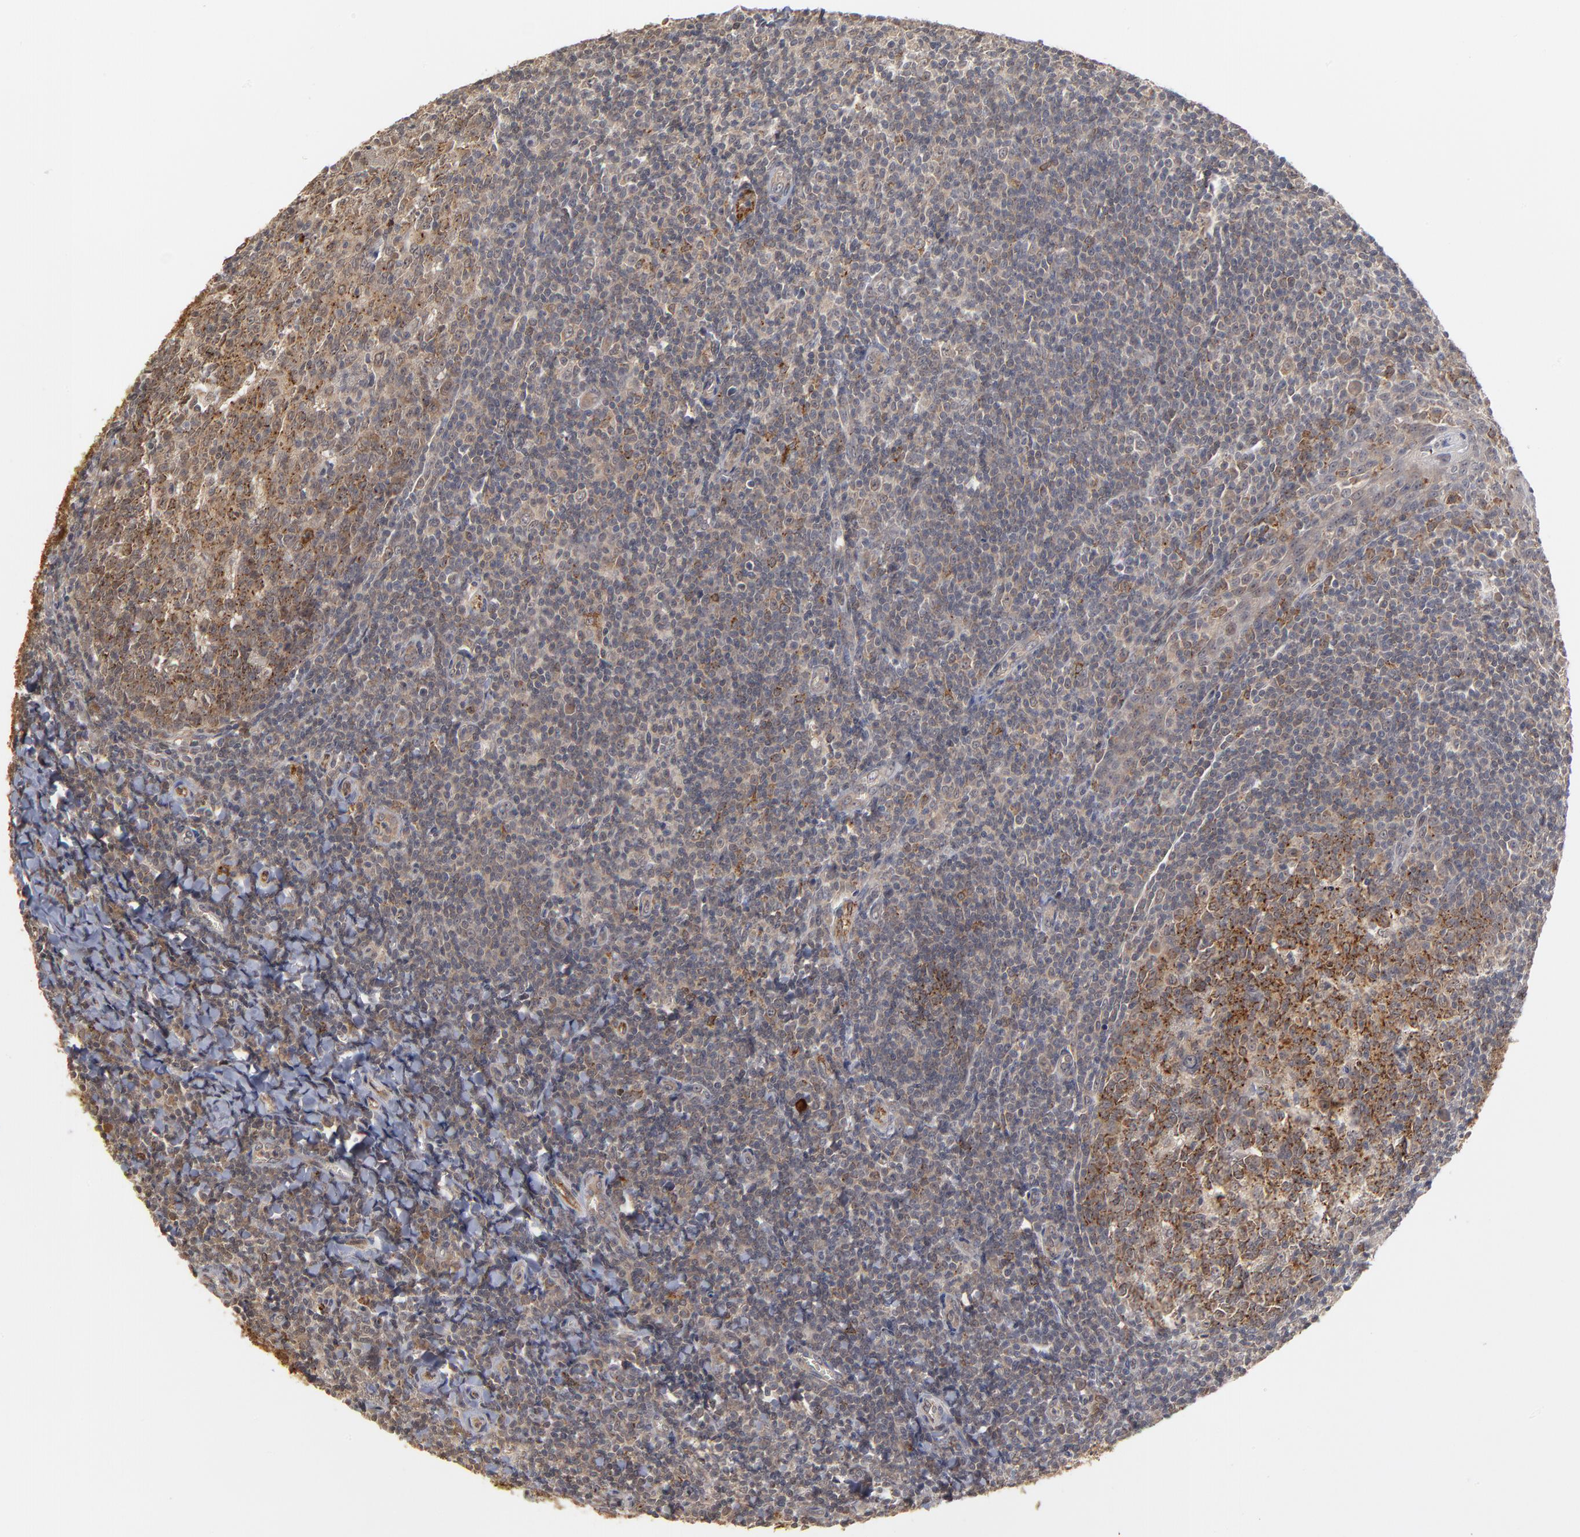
{"staining": {"intensity": "moderate", "quantity": ">75%", "location": "cytoplasmic/membranous"}, "tissue": "tonsil", "cell_type": "Germinal center cells", "image_type": "normal", "snomed": [{"axis": "morphology", "description": "Normal tissue, NOS"}, {"axis": "topography", "description": "Tonsil"}], "caption": "Tonsil was stained to show a protein in brown. There is medium levels of moderate cytoplasmic/membranous staining in approximately >75% of germinal center cells. Ihc stains the protein of interest in brown and the nuclei are stained blue.", "gene": "ASB8", "patient": {"sex": "male", "age": 31}}